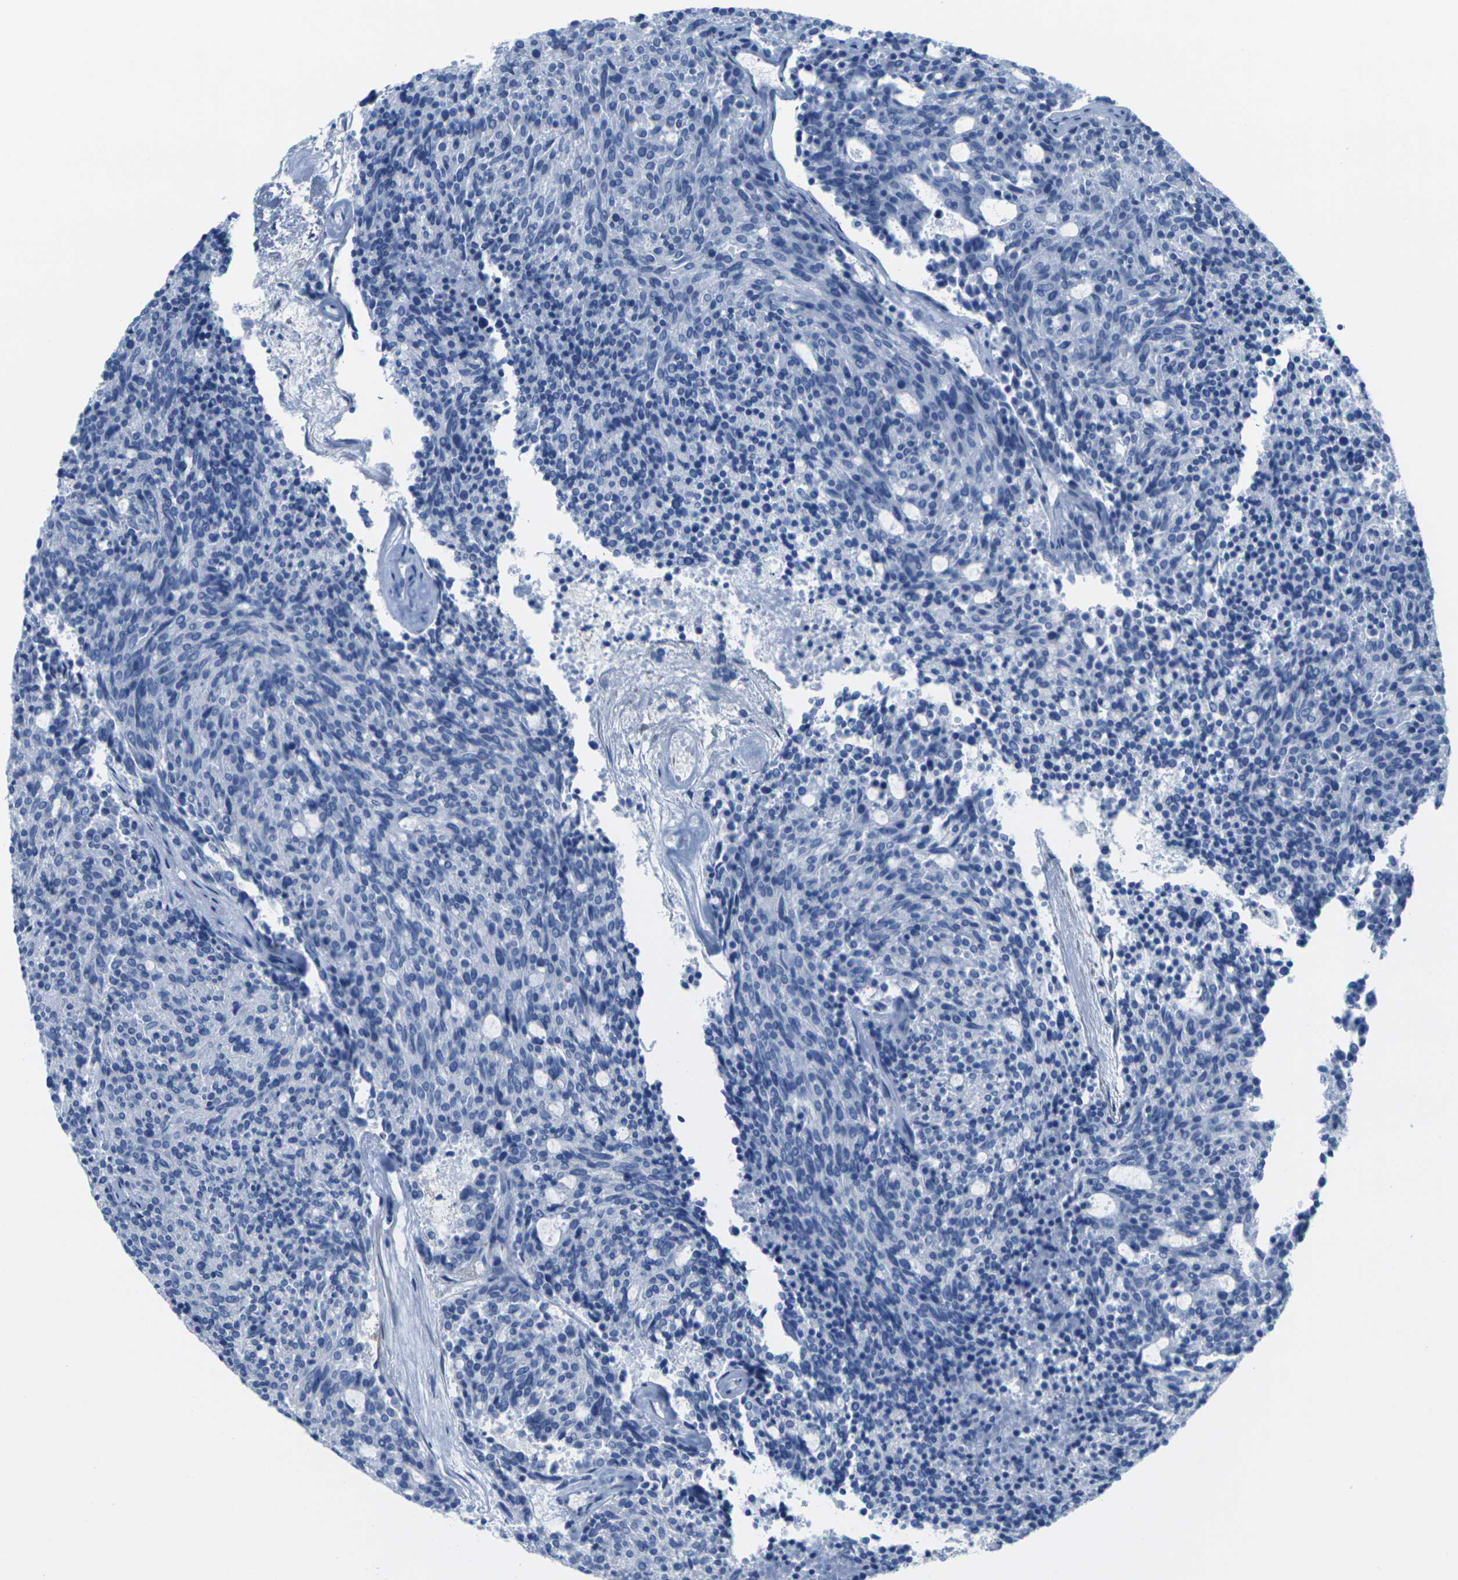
{"staining": {"intensity": "negative", "quantity": "none", "location": "none"}, "tissue": "carcinoid", "cell_type": "Tumor cells", "image_type": "cancer", "snomed": [{"axis": "morphology", "description": "Carcinoid, malignant, NOS"}, {"axis": "topography", "description": "Pancreas"}], "caption": "Malignant carcinoid stained for a protein using IHC demonstrates no expression tumor cells.", "gene": "CNN1", "patient": {"sex": "female", "age": 54}}